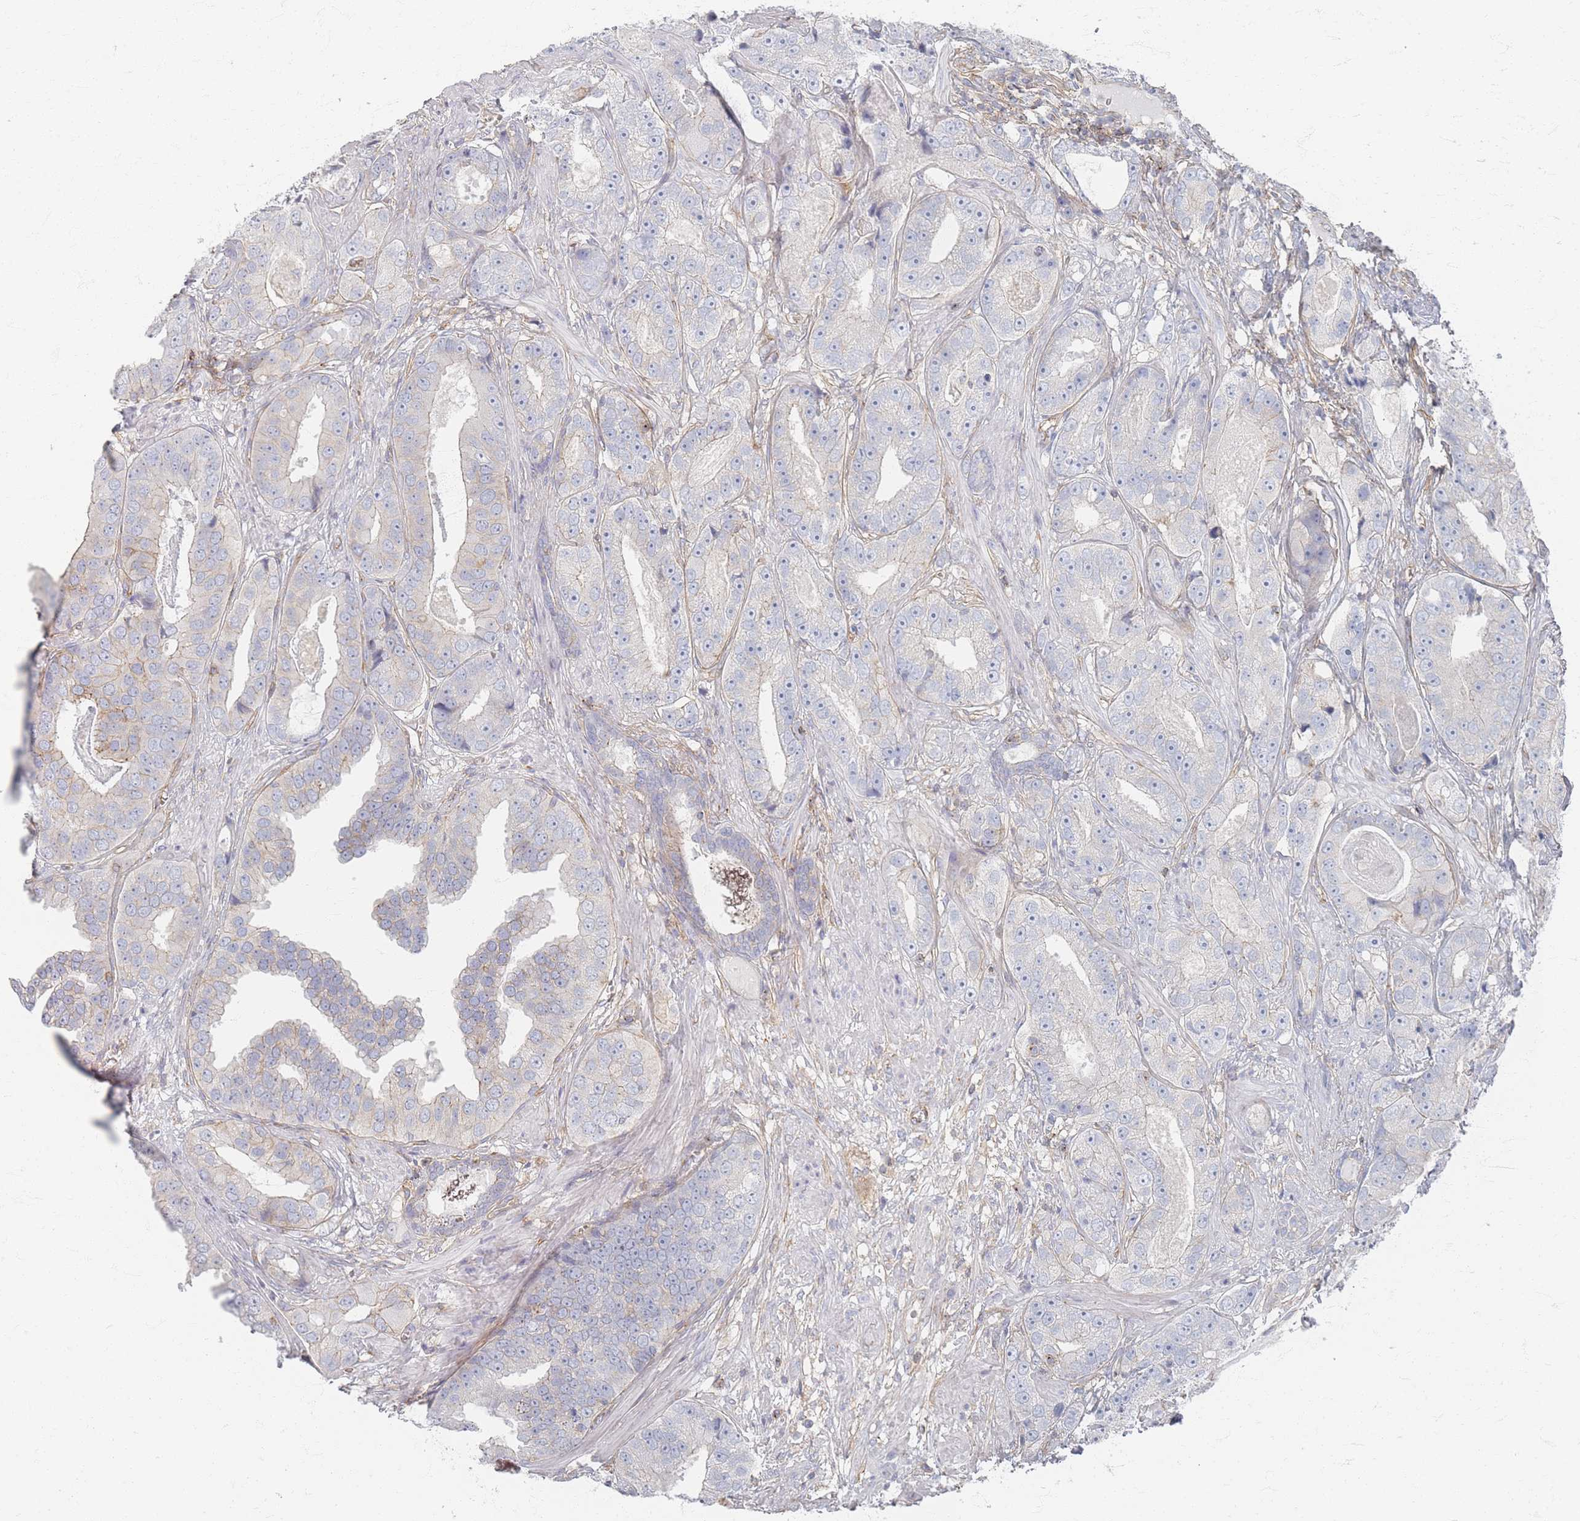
{"staining": {"intensity": "weak", "quantity": "<25%", "location": "cytoplasmic/membranous"}, "tissue": "prostate cancer", "cell_type": "Tumor cells", "image_type": "cancer", "snomed": [{"axis": "morphology", "description": "Adenocarcinoma, High grade"}, {"axis": "topography", "description": "Prostate"}], "caption": "Immunohistochemistry image of human adenocarcinoma (high-grade) (prostate) stained for a protein (brown), which shows no positivity in tumor cells.", "gene": "GNB1", "patient": {"sex": "male", "age": 71}}